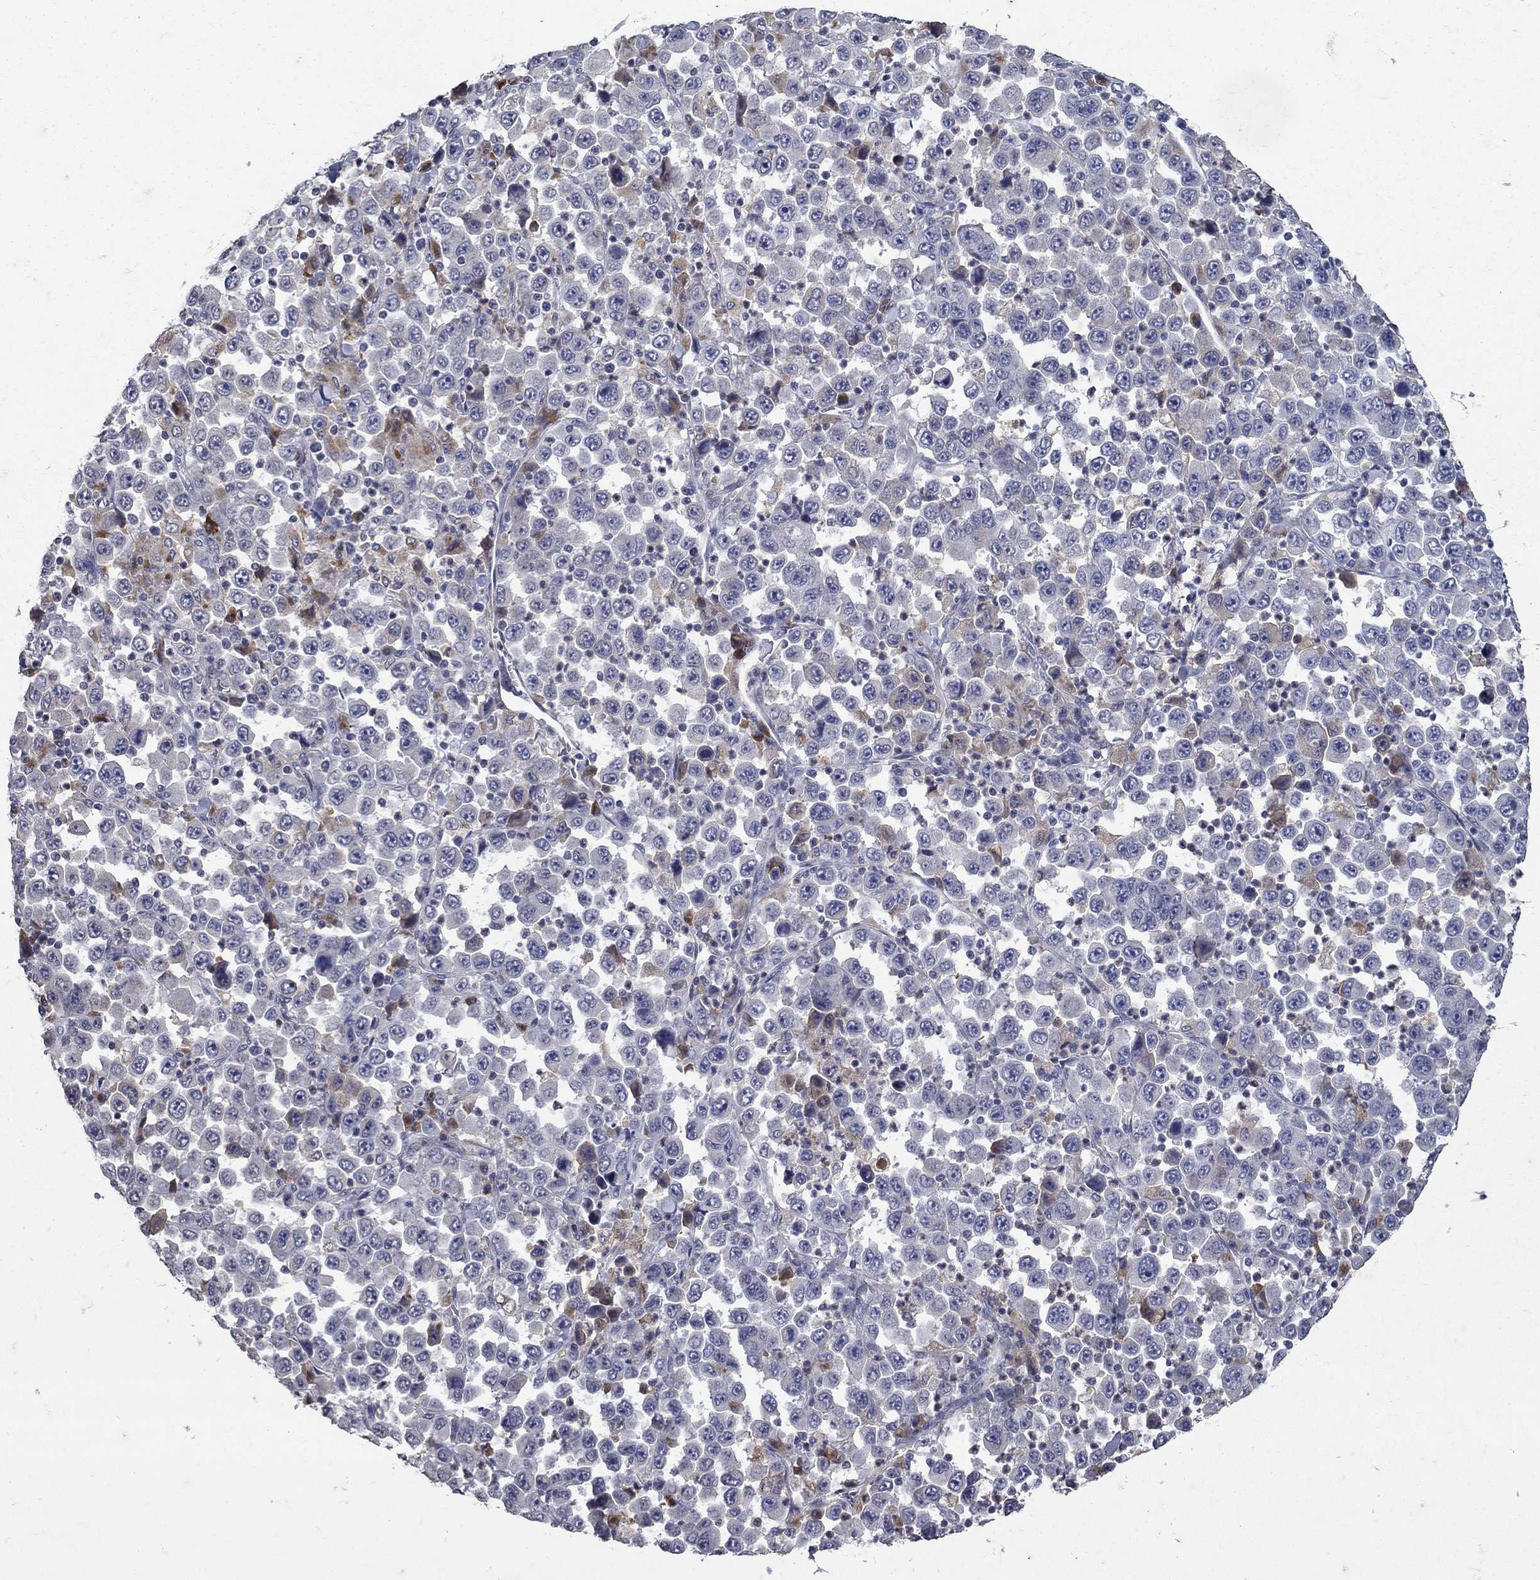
{"staining": {"intensity": "weak", "quantity": "<25%", "location": "cytoplasmic/membranous"}, "tissue": "stomach cancer", "cell_type": "Tumor cells", "image_type": "cancer", "snomed": [{"axis": "morphology", "description": "Normal tissue, NOS"}, {"axis": "morphology", "description": "Adenocarcinoma, NOS"}, {"axis": "topography", "description": "Stomach, upper"}, {"axis": "topography", "description": "Stomach"}], "caption": "The micrograph reveals no staining of tumor cells in stomach cancer. (Stains: DAB immunohistochemistry with hematoxylin counter stain, Microscopy: brightfield microscopy at high magnification).", "gene": "NPC2", "patient": {"sex": "male", "age": 59}}